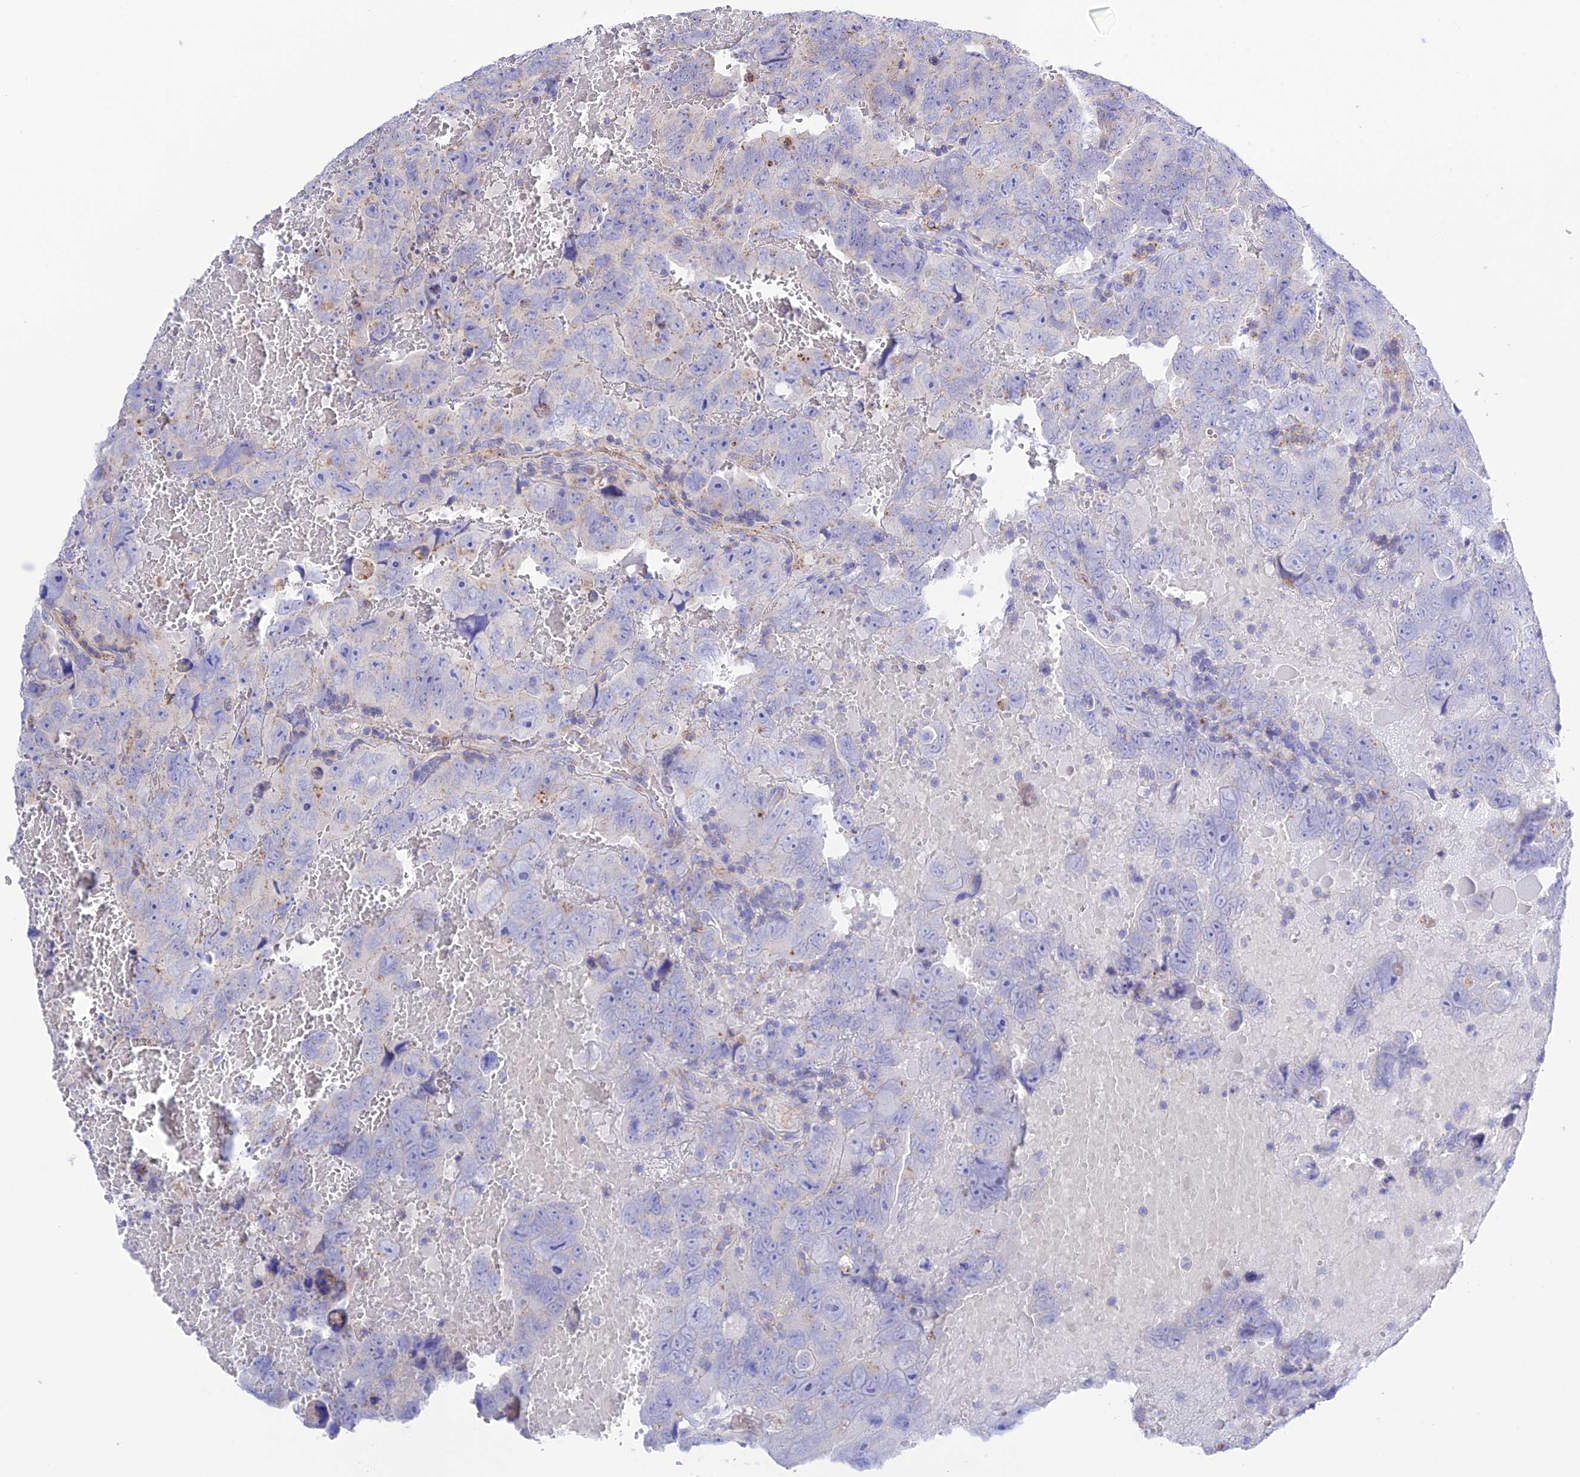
{"staining": {"intensity": "negative", "quantity": "none", "location": "none"}, "tissue": "testis cancer", "cell_type": "Tumor cells", "image_type": "cancer", "snomed": [{"axis": "morphology", "description": "Carcinoma, Embryonal, NOS"}, {"axis": "topography", "description": "Testis"}], "caption": "High power microscopy image of an IHC histopathology image of testis cancer (embryonal carcinoma), revealing no significant positivity in tumor cells.", "gene": "CHSY3", "patient": {"sex": "male", "age": 45}}